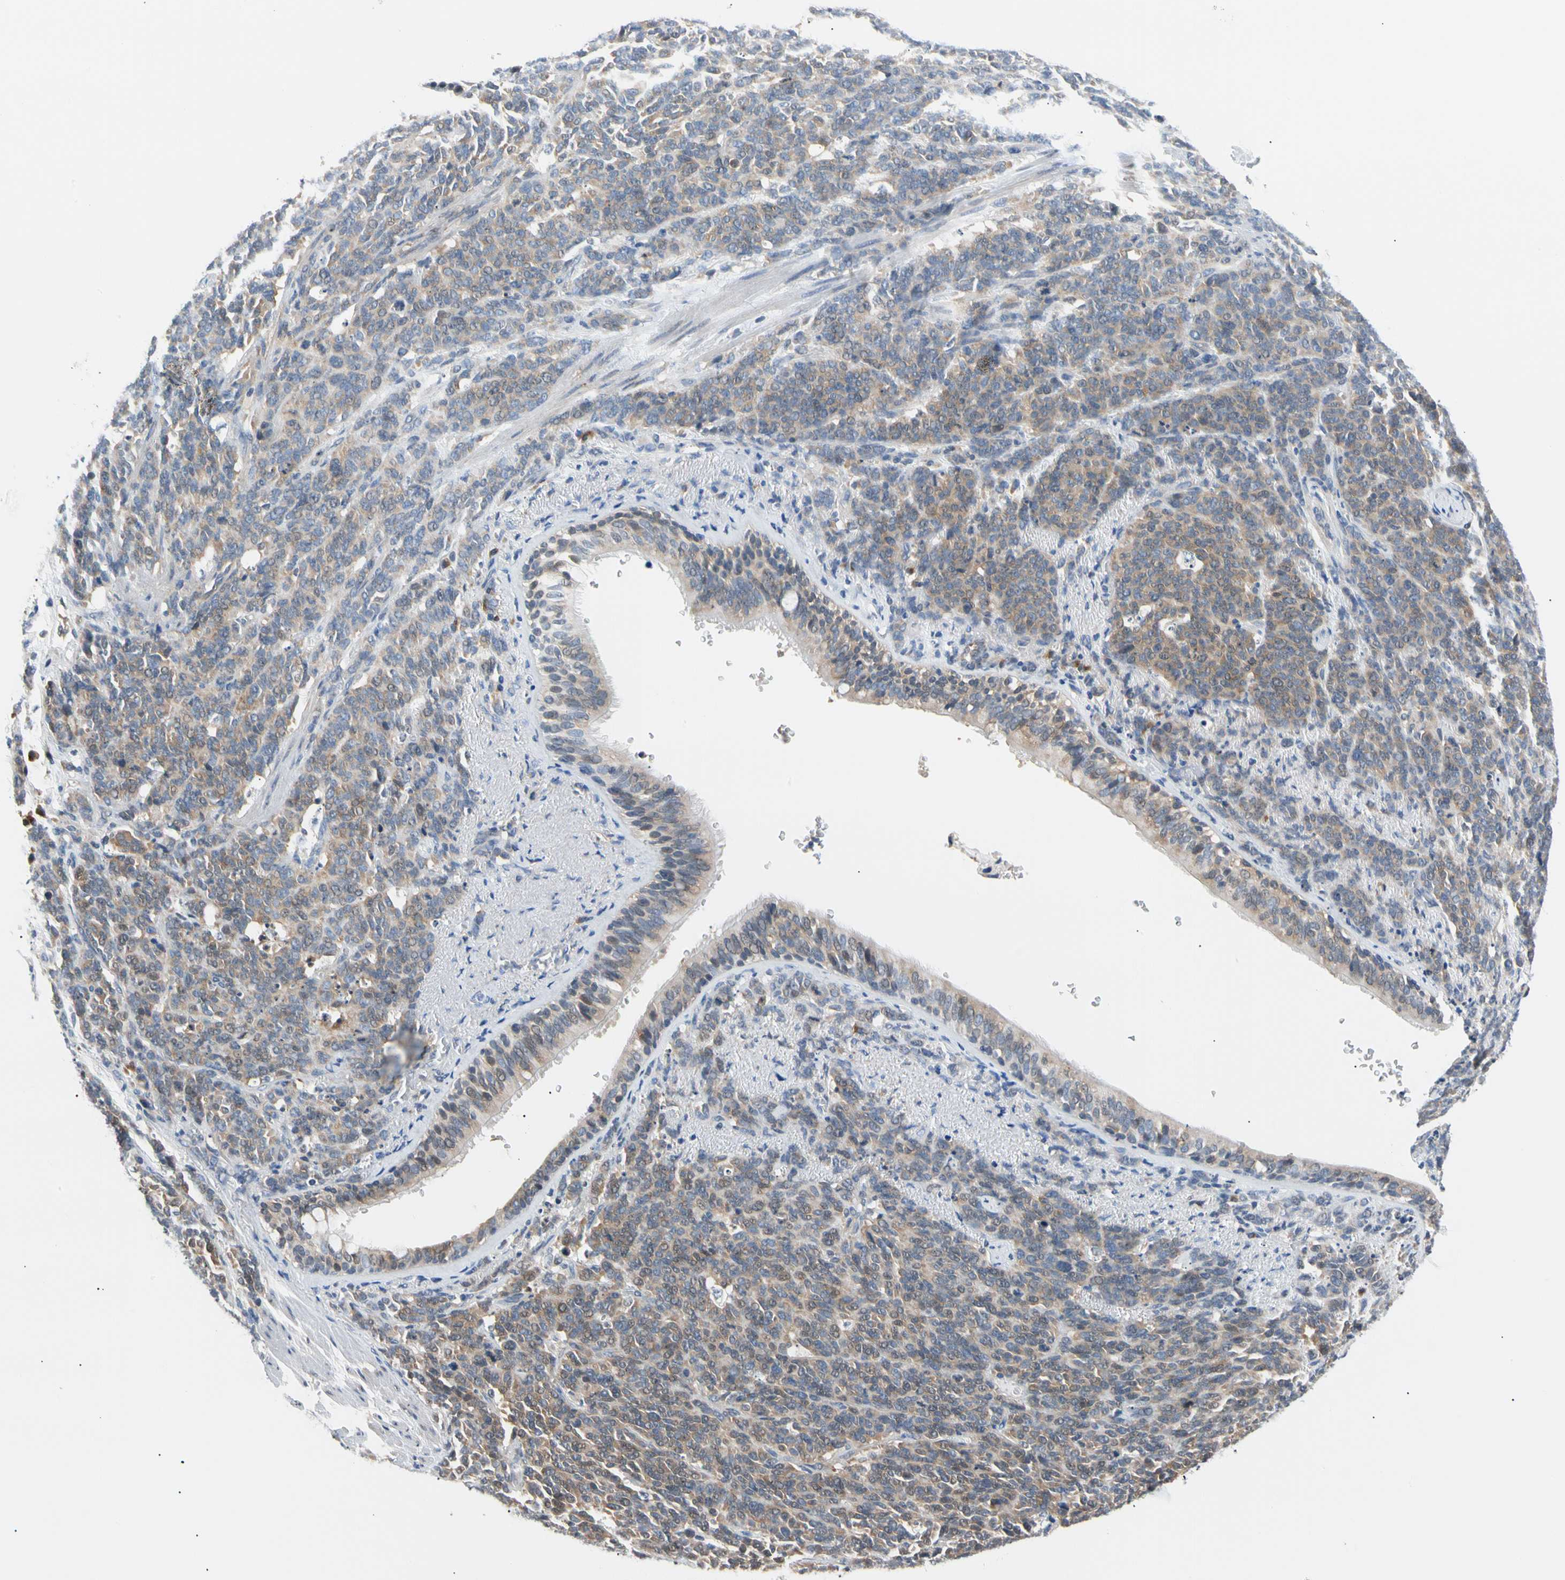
{"staining": {"intensity": "weak", "quantity": "25%-75%", "location": "cytoplasmic/membranous"}, "tissue": "lung cancer", "cell_type": "Tumor cells", "image_type": "cancer", "snomed": [{"axis": "morphology", "description": "Neoplasm, malignant, NOS"}, {"axis": "topography", "description": "Lung"}], "caption": "Immunohistochemistry of lung cancer (malignant neoplasm) shows low levels of weak cytoplasmic/membranous staining in about 25%-75% of tumor cells.", "gene": "SEC23B", "patient": {"sex": "female", "age": 58}}